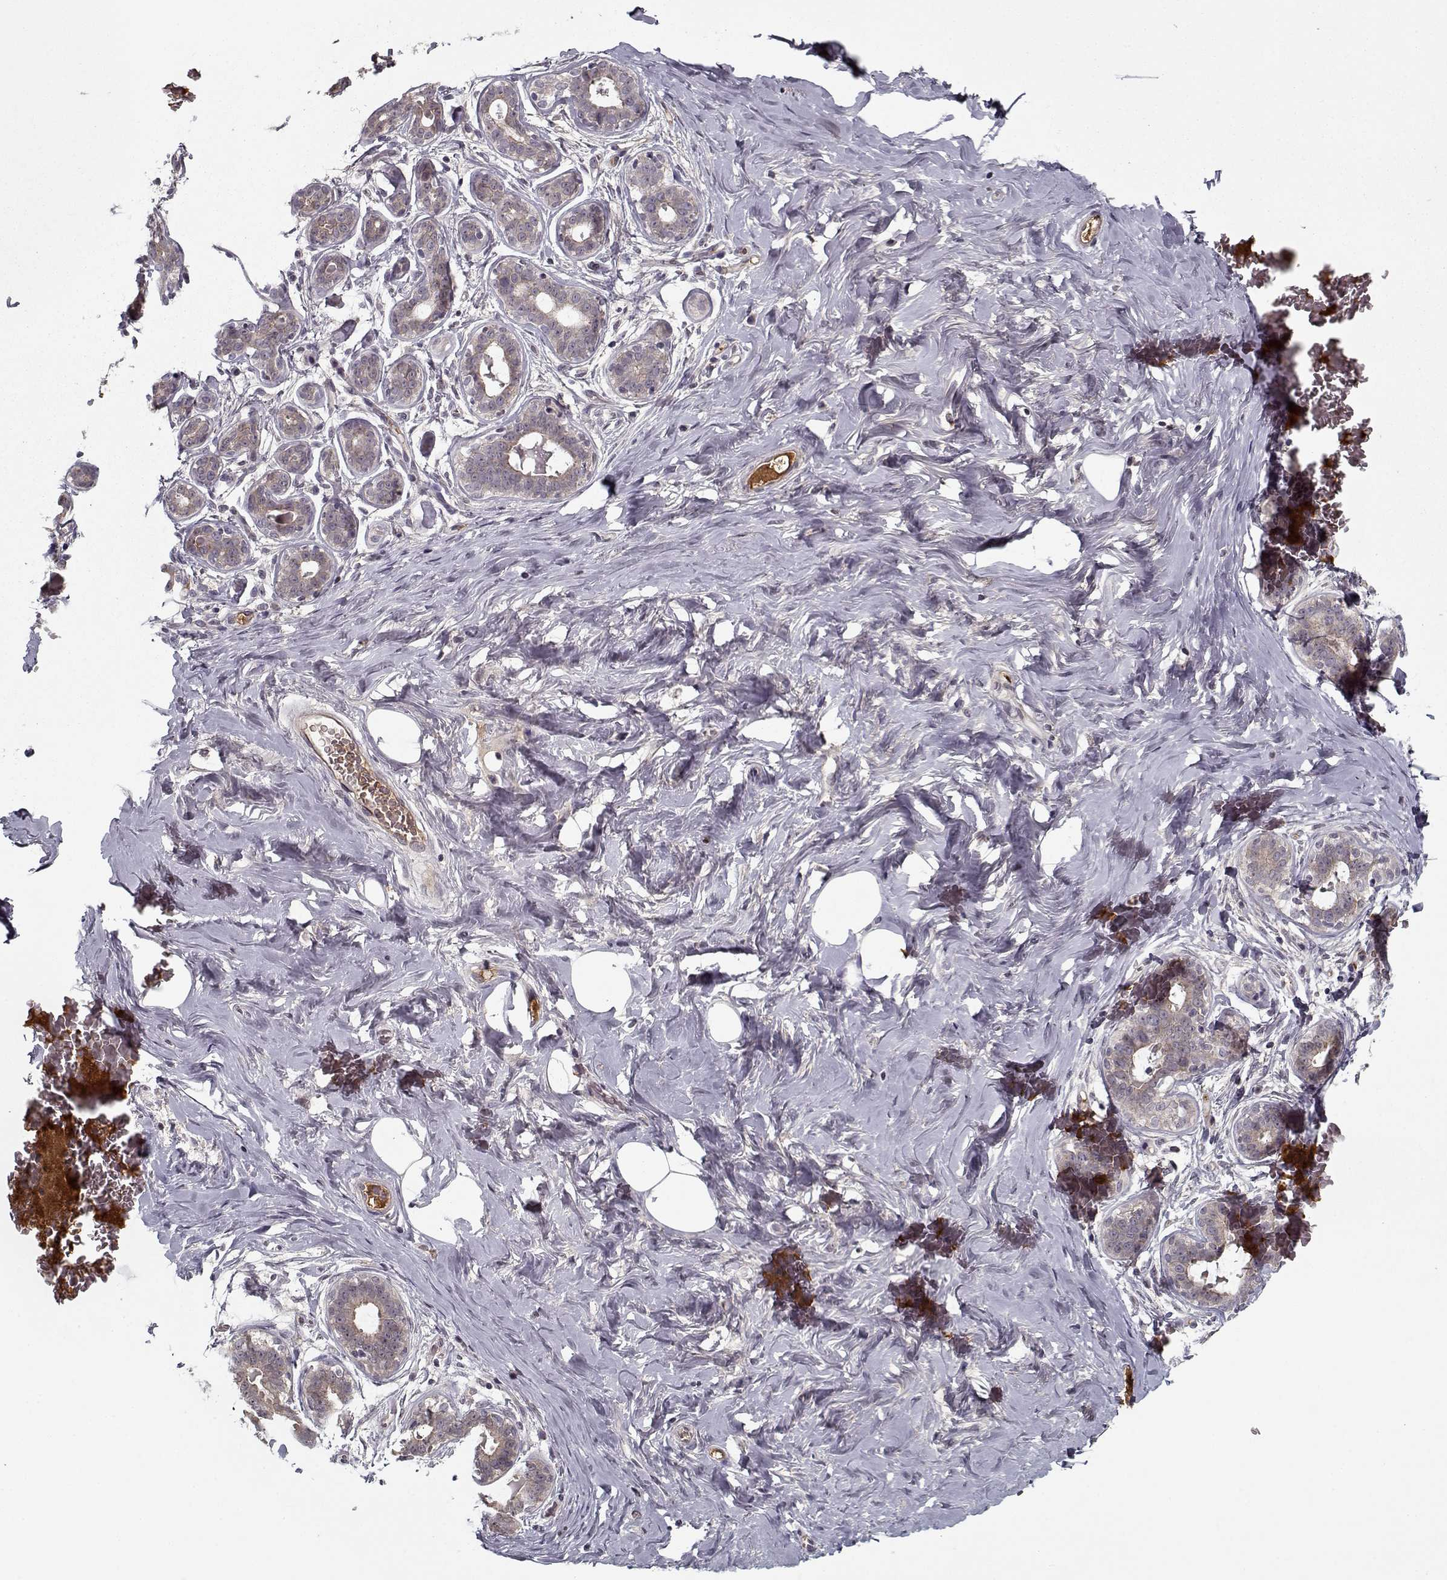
{"staining": {"intensity": "negative", "quantity": "none", "location": "none"}, "tissue": "breast", "cell_type": "Adipocytes", "image_type": "normal", "snomed": [{"axis": "morphology", "description": "Normal tissue, NOS"}, {"axis": "topography", "description": "Skin"}, {"axis": "topography", "description": "Breast"}], "caption": "The immunohistochemistry micrograph has no significant positivity in adipocytes of breast. (Brightfield microscopy of DAB (3,3'-diaminobenzidine) immunohistochemistry (IHC) at high magnification).", "gene": "AFM", "patient": {"sex": "female", "age": 43}}